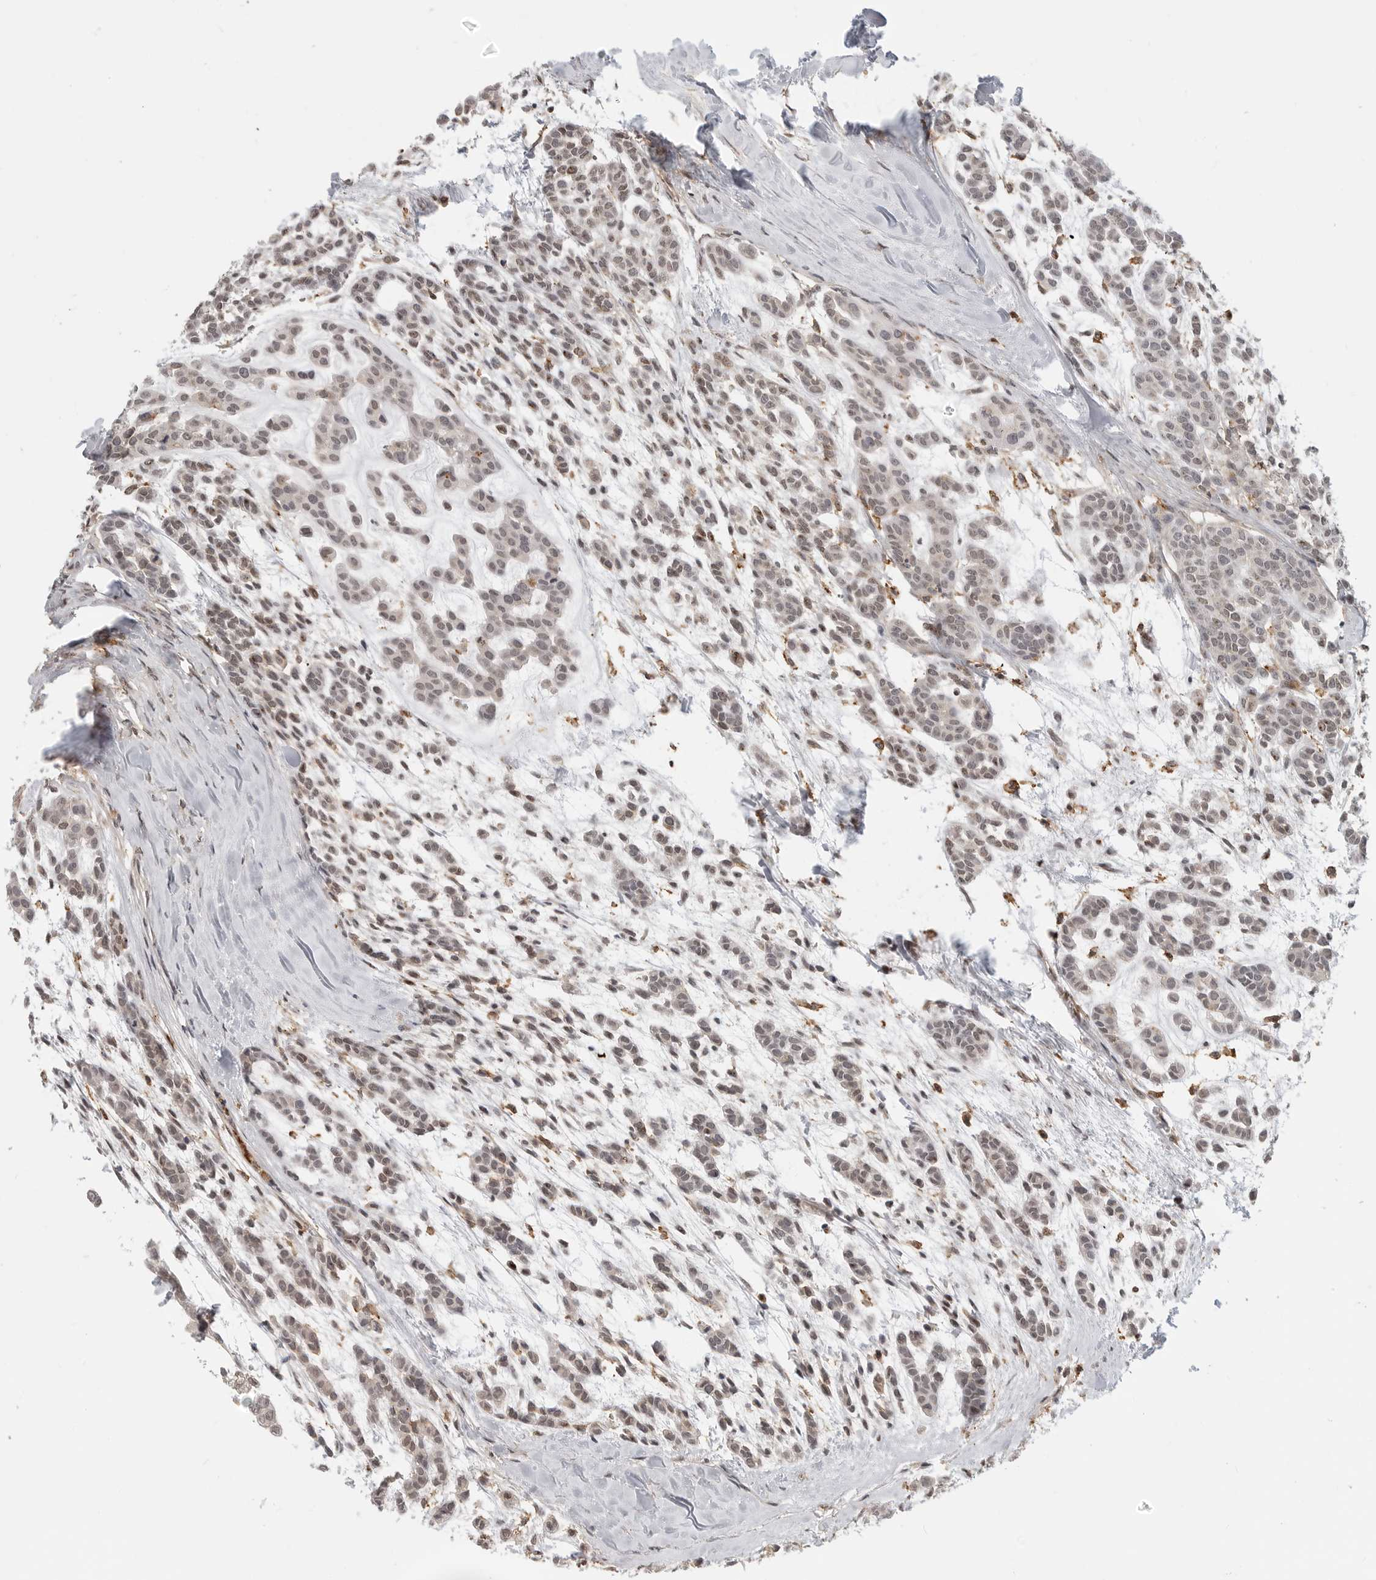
{"staining": {"intensity": "weak", "quantity": "25%-75%", "location": "nuclear"}, "tissue": "head and neck cancer", "cell_type": "Tumor cells", "image_type": "cancer", "snomed": [{"axis": "morphology", "description": "Adenocarcinoma, NOS"}, {"axis": "morphology", "description": "Adenoma, NOS"}, {"axis": "topography", "description": "Head-Neck"}], "caption": "Protein expression analysis of head and neck cancer reveals weak nuclear staining in approximately 25%-75% of tumor cells.", "gene": "ANXA11", "patient": {"sex": "female", "age": 55}}